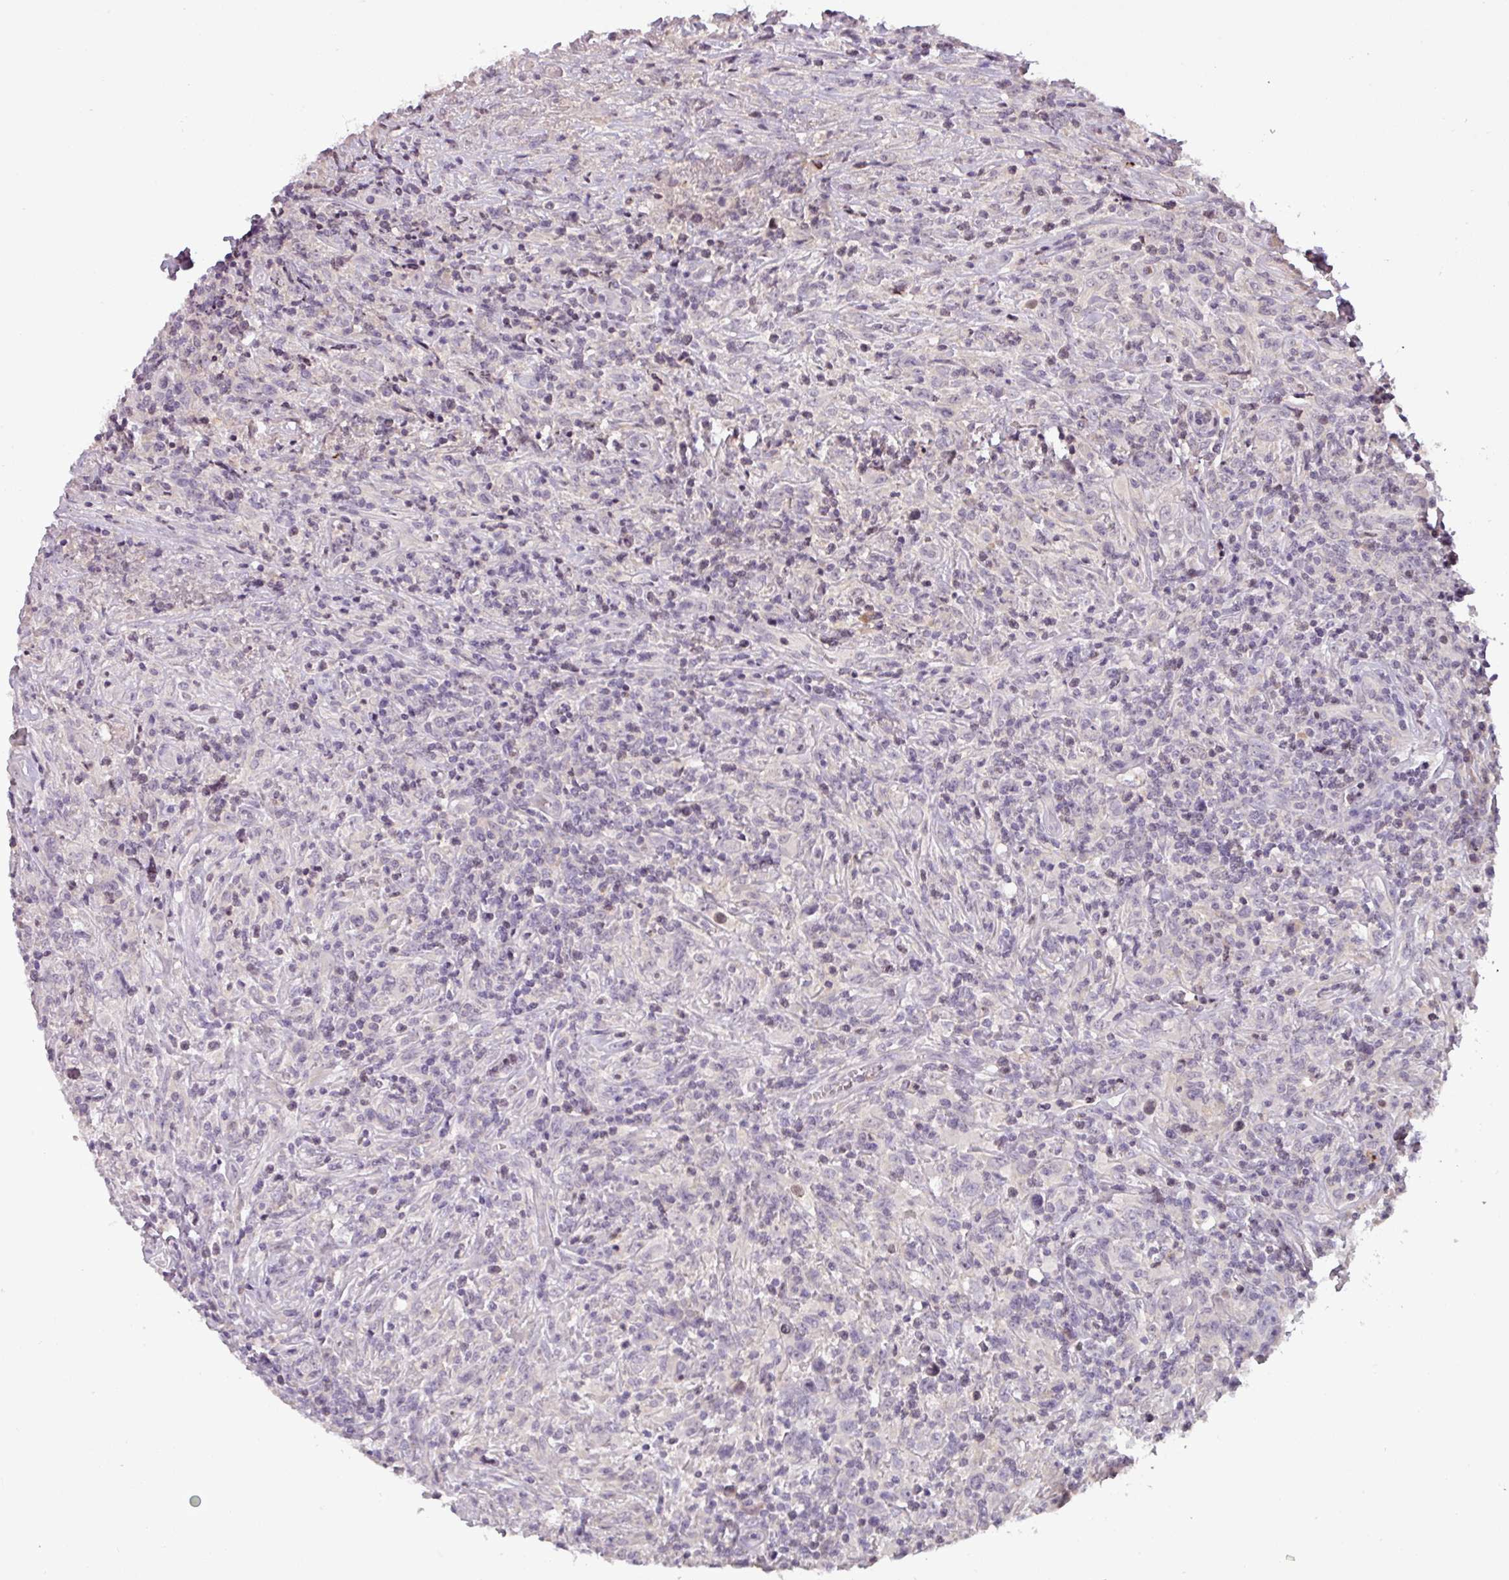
{"staining": {"intensity": "negative", "quantity": "none", "location": "none"}, "tissue": "lymphoma", "cell_type": "Tumor cells", "image_type": "cancer", "snomed": [{"axis": "morphology", "description": "Hodgkin's disease, NOS"}, {"axis": "topography", "description": "Lymph node"}], "caption": "Human Hodgkin's disease stained for a protein using immunohistochemistry shows no expression in tumor cells.", "gene": "SLC5A10", "patient": {"sex": "female", "age": 18}}